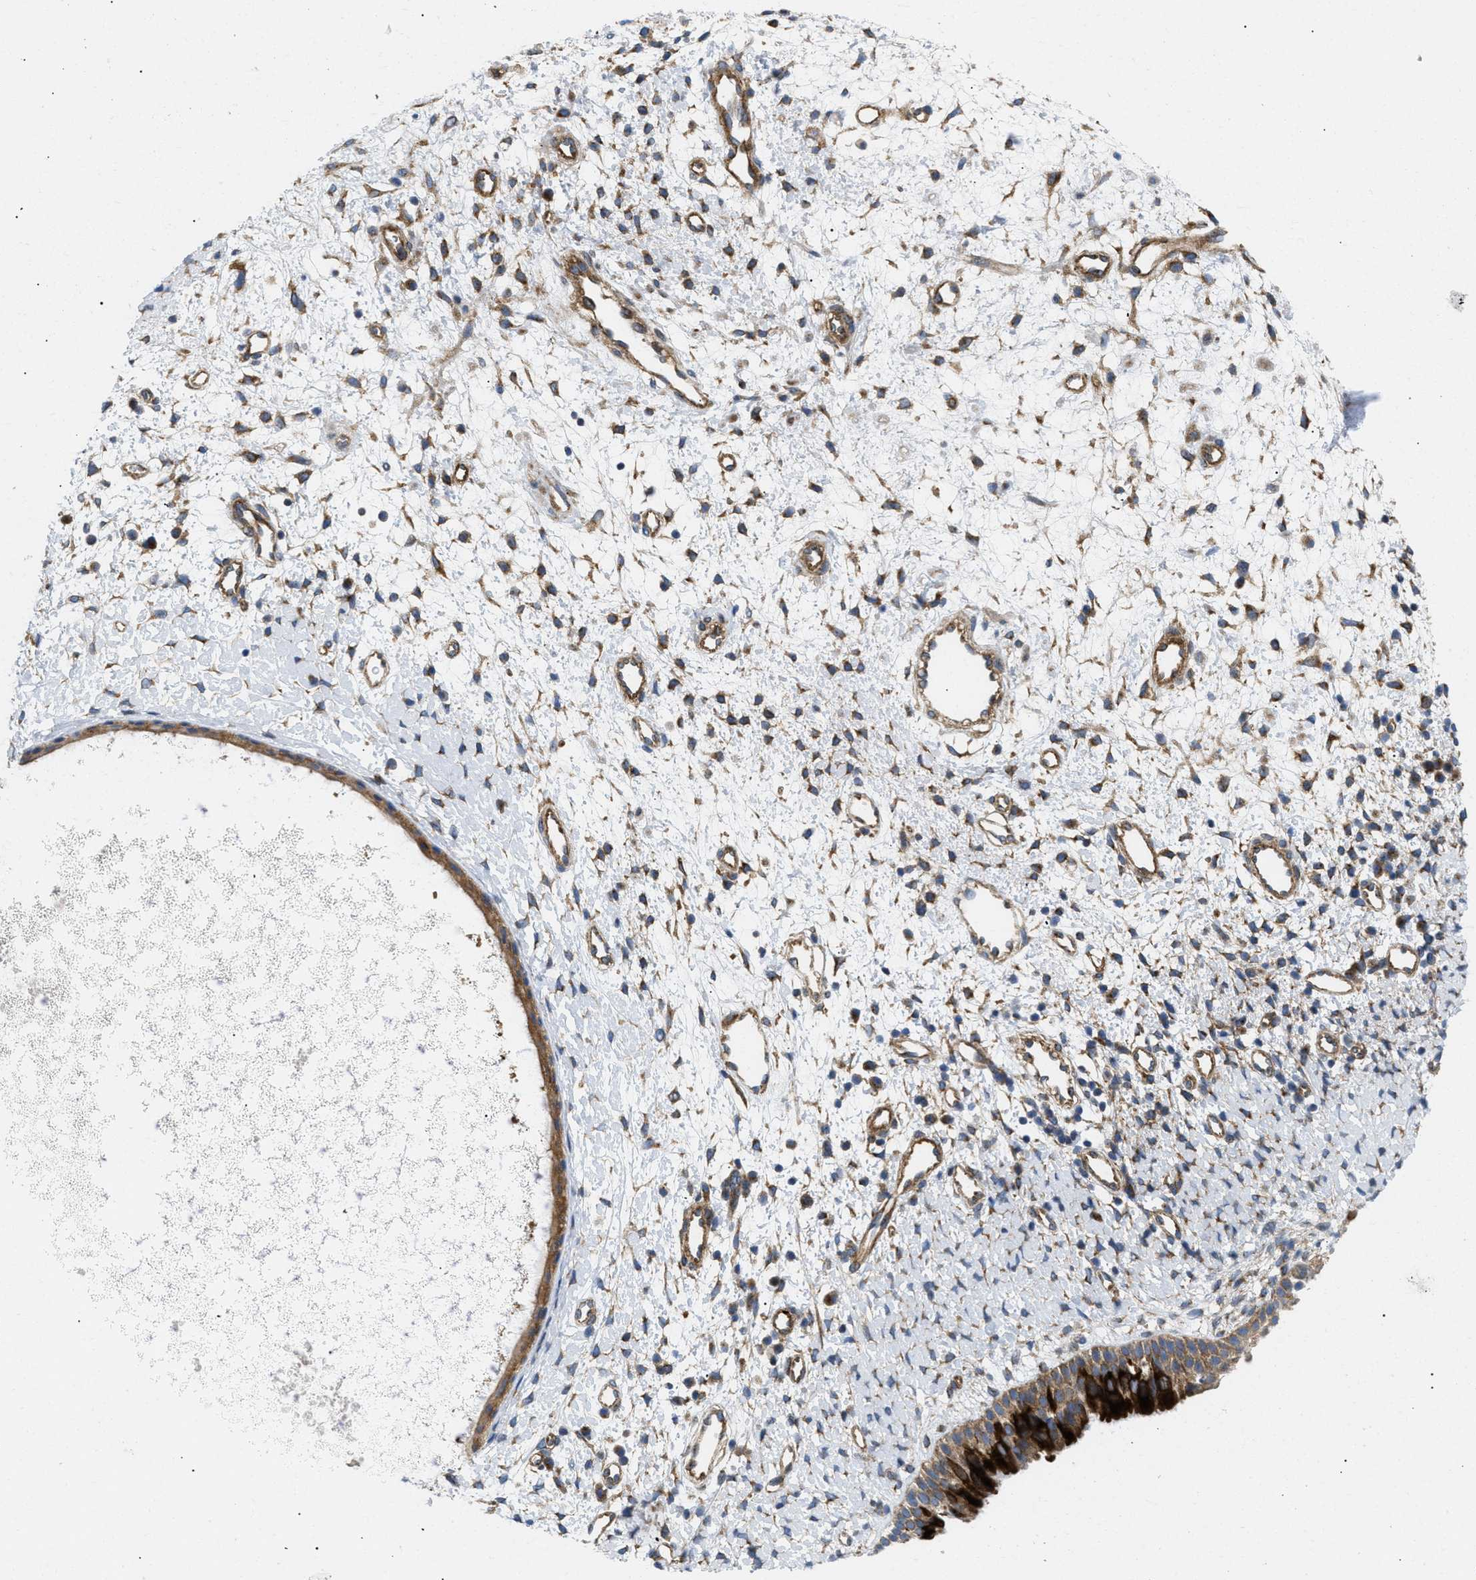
{"staining": {"intensity": "strong", "quantity": ">75%", "location": "cytoplasmic/membranous"}, "tissue": "nasopharynx", "cell_type": "Respiratory epithelial cells", "image_type": "normal", "snomed": [{"axis": "morphology", "description": "Normal tissue, NOS"}, {"axis": "topography", "description": "Nasopharynx"}], "caption": "A micrograph showing strong cytoplasmic/membranous staining in about >75% of respiratory epithelial cells in unremarkable nasopharynx, as visualized by brown immunohistochemical staining.", "gene": "DCTN4", "patient": {"sex": "male", "age": 22}}